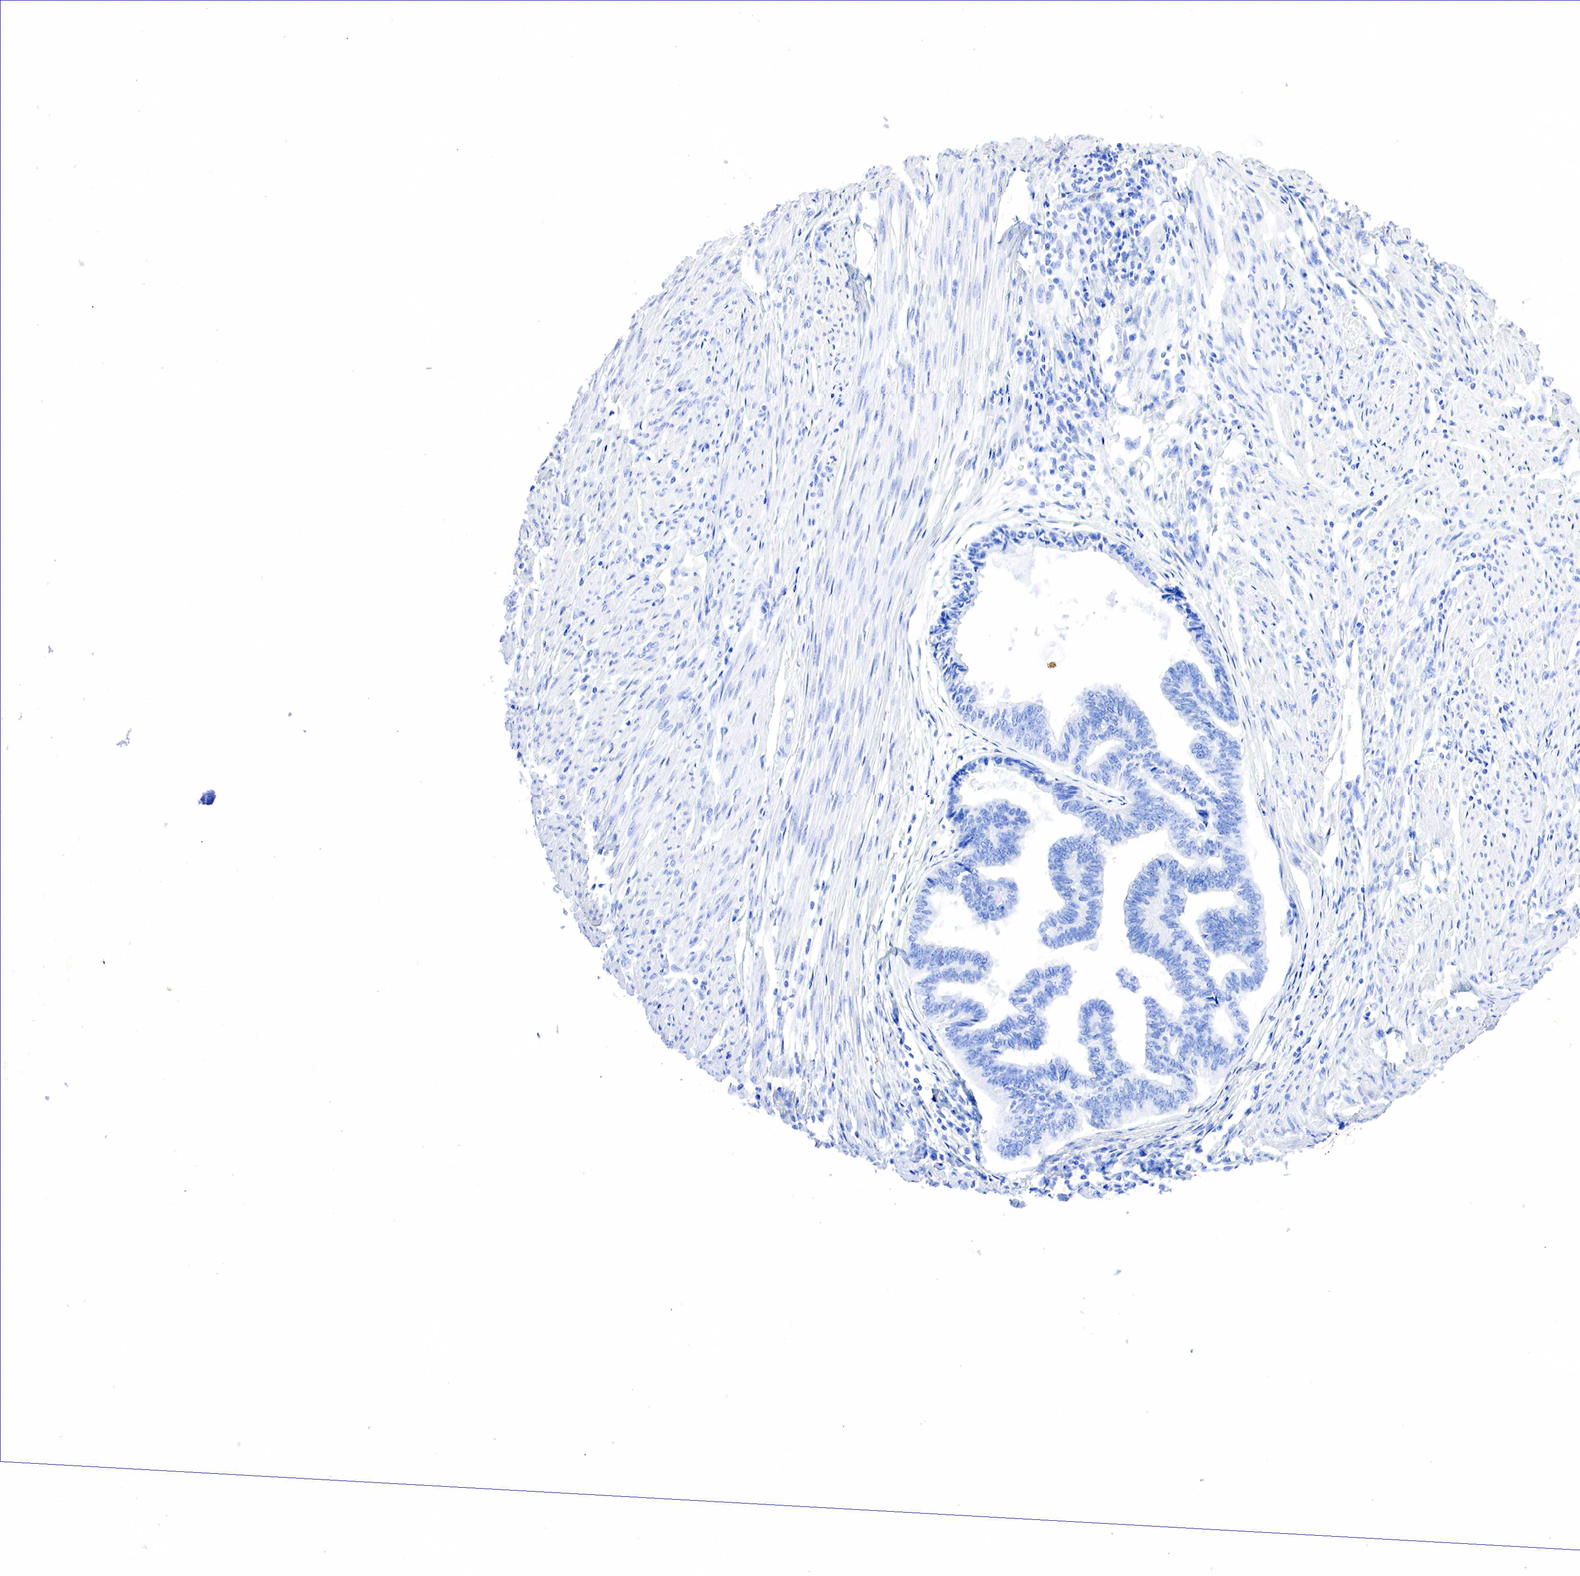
{"staining": {"intensity": "negative", "quantity": "none", "location": "none"}, "tissue": "endometrial cancer", "cell_type": "Tumor cells", "image_type": "cancer", "snomed": [{"axis": "morphology", "description": "Adenocarcinoma, NOS"}, {"axis": "topography", "description": "Endometrium"}], "caption": "Tumor cells show no significant protein staining in endometrial cancer (adenocarcinoma).", "gene": "PTH", "patient": {"sex": "female", "age": 75}}